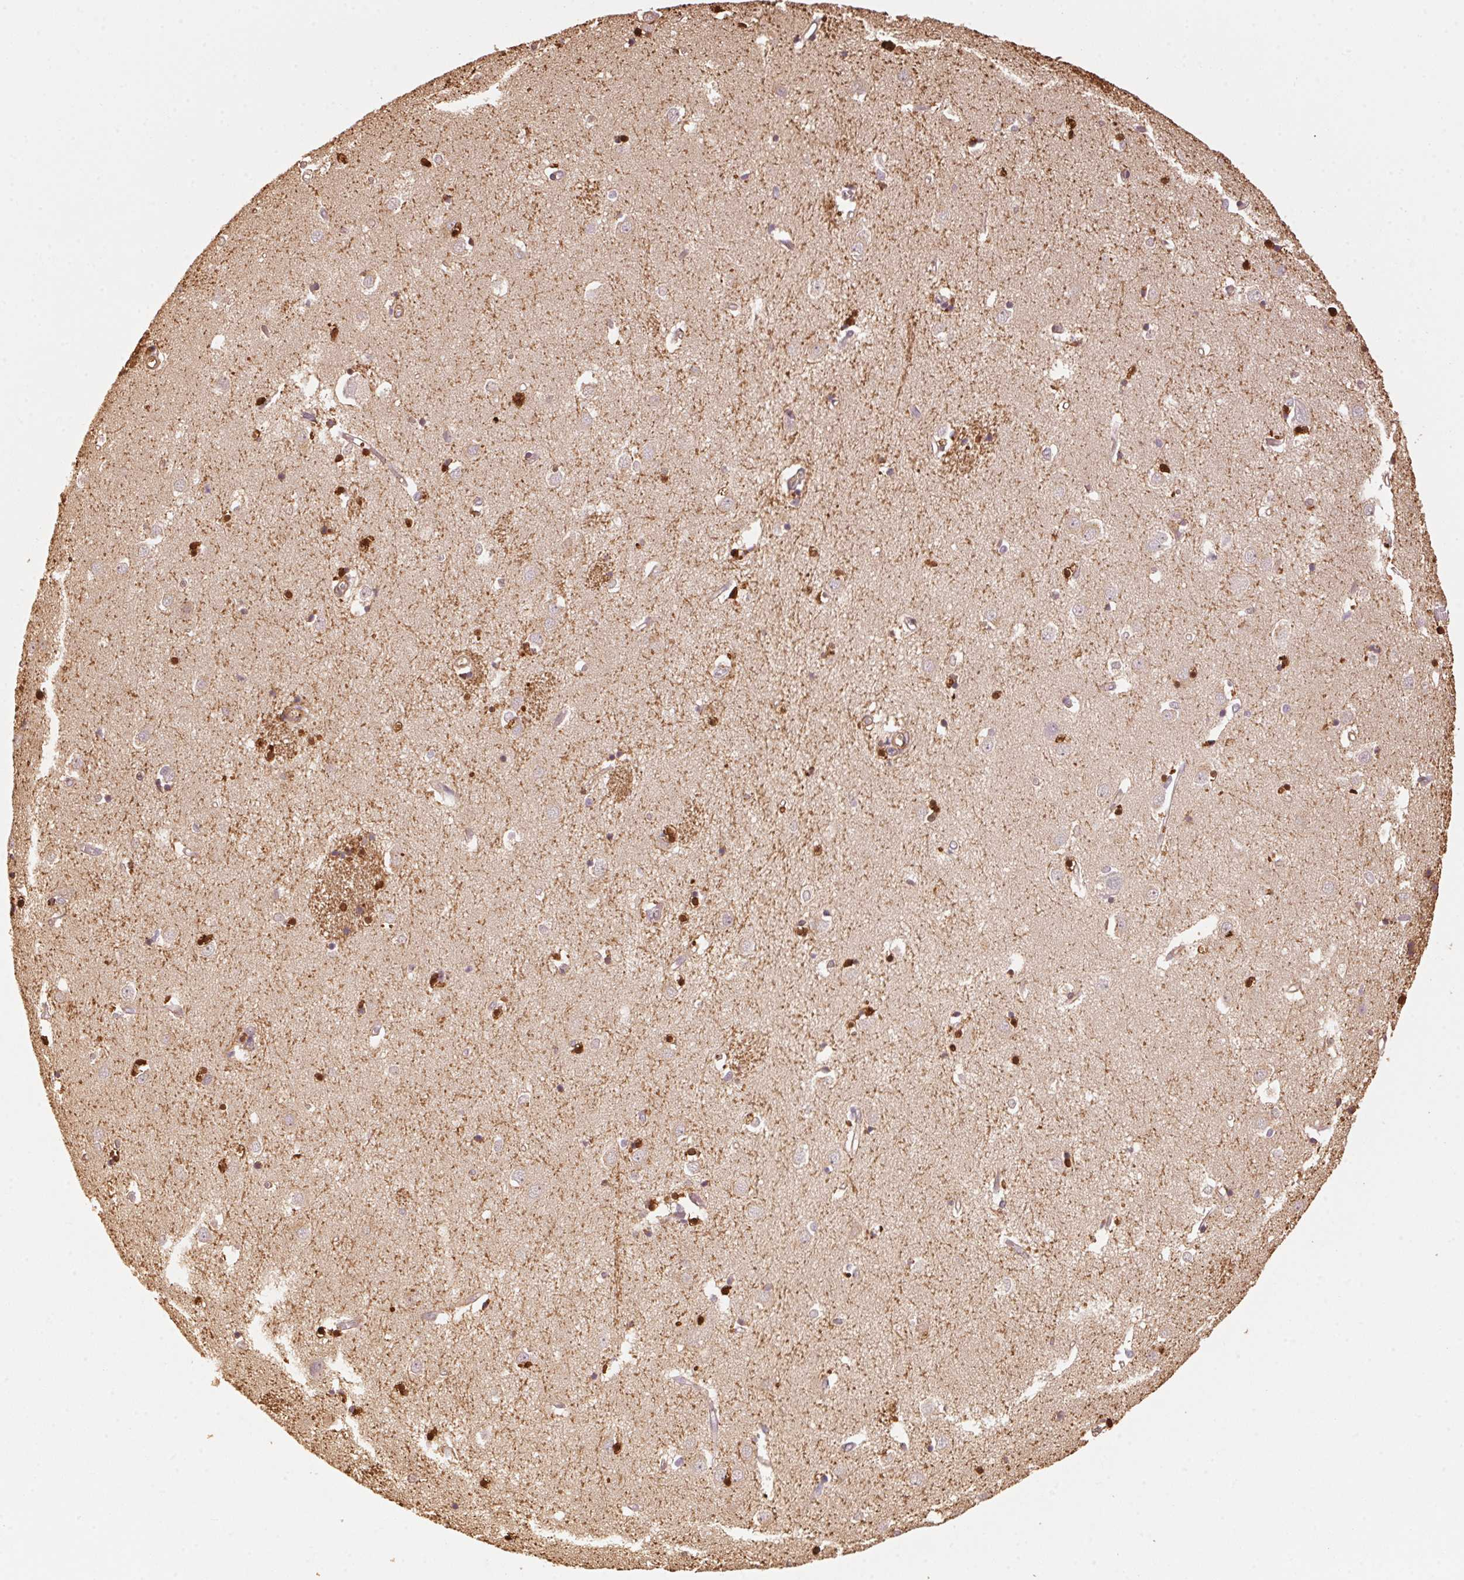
{"staining": {"intensity": "strong", "quantity": "<25%", "location": "cytoplasmic/membranous,nuclear"}, "tissue": "caudate", "cell_type": "Glial cells", "image_type": "normal", "snomed": [{"axis": "morphology", "description": "Normal tissue, NOS"}, {"axis": "topography", "description": "Lateral ventricle wall"}], "caption": "Protein analysis of normal caudate reveals strong cytoplasmic/membranous,nuclear expression in about <25% of glial cells. (brown staining indicates protein expression, while blue staining denotes nuclei).", "gene": "QDPR", "patient": {"sex": "male", "age": 54}}